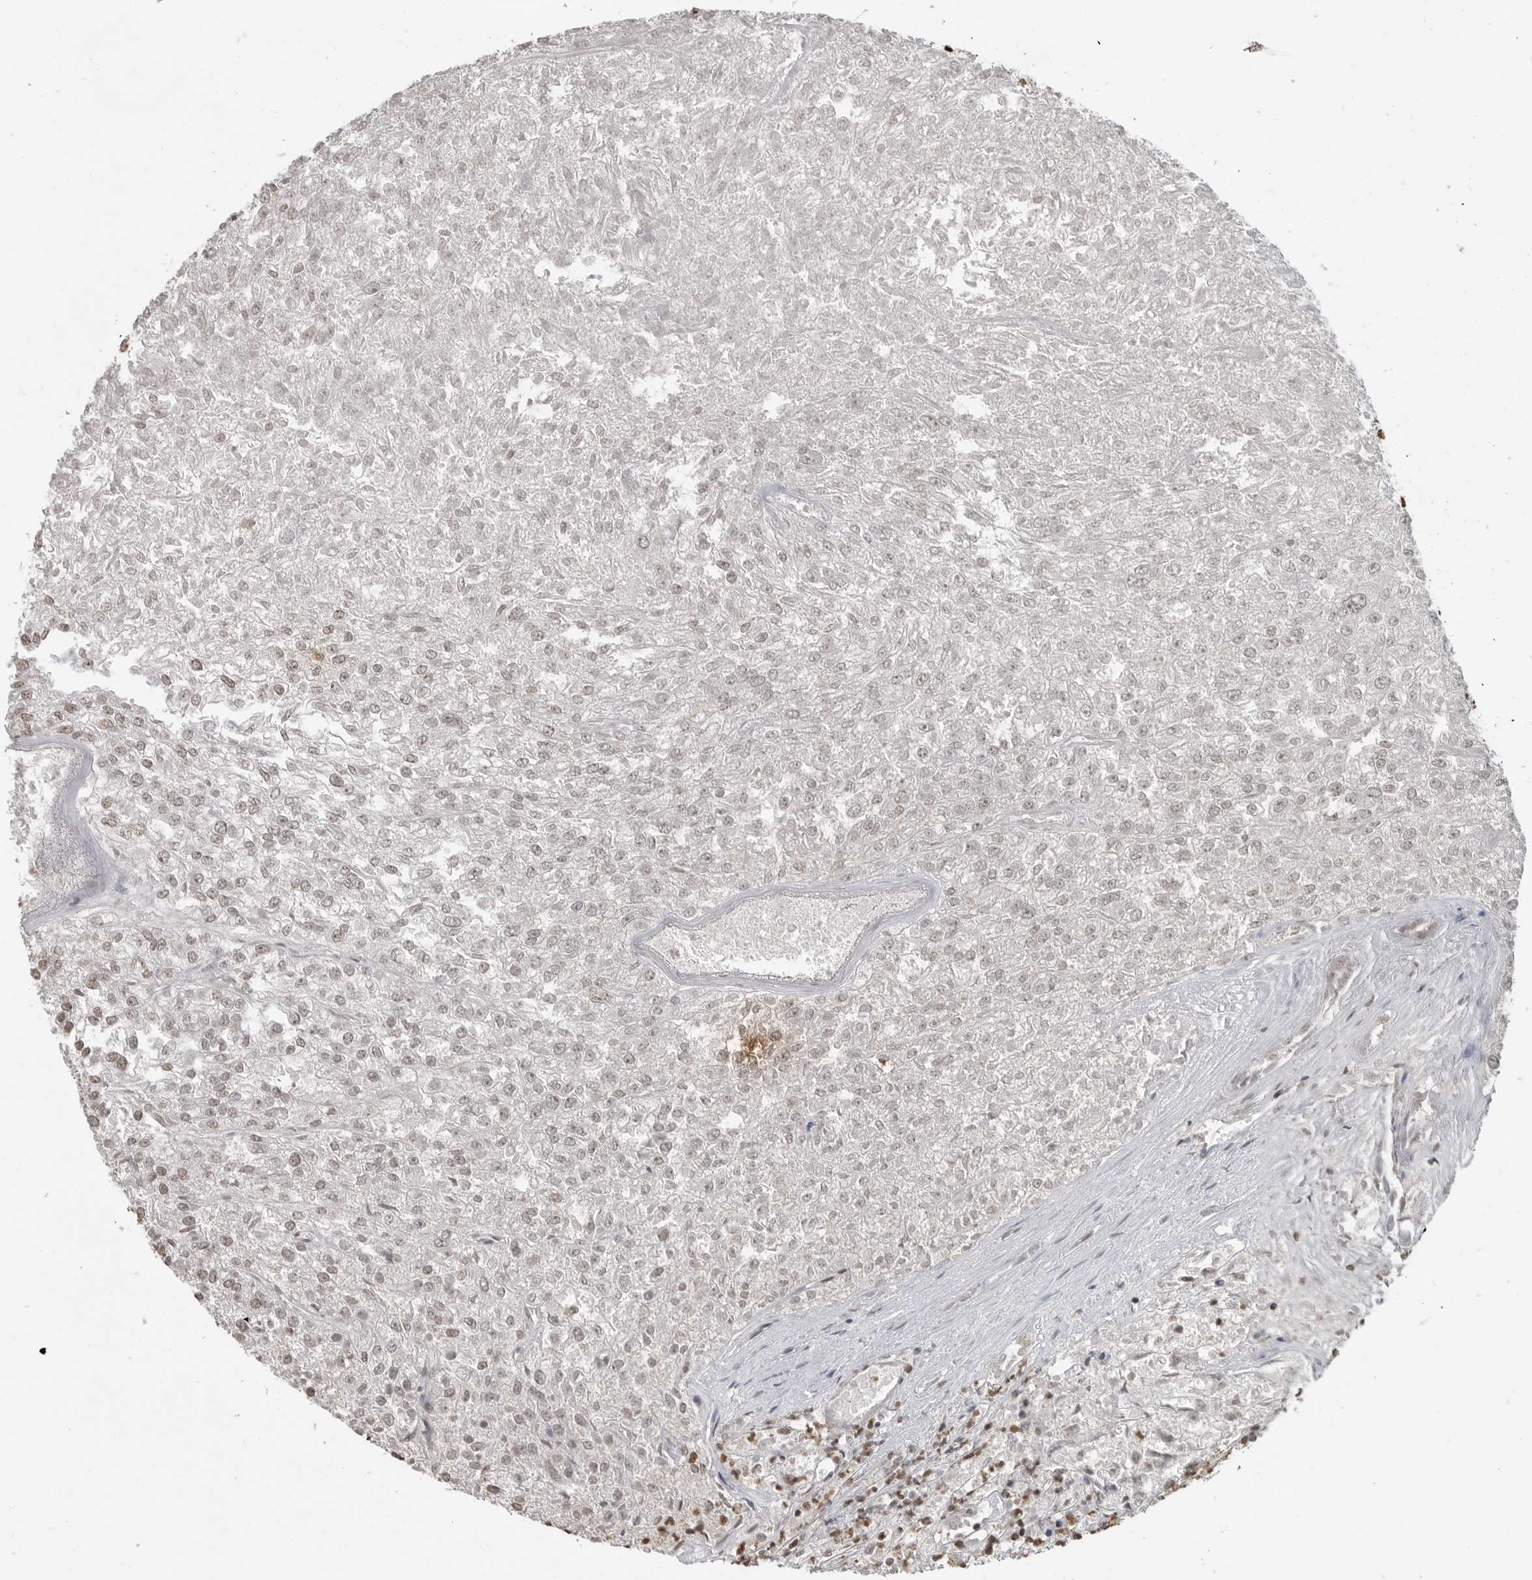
{"staining": {"intensity": "negative", "quantity": "none", "location": "none"}, "tissue": "renal cancer", "cell_type": "Tumor cells", "image_type": "cancer", "snomed": [{"axis": "morphology", "description": "Adenocarcinoma, NOS"}, {"axis": "topography", "description": "Kidney"}], "caption": "High magnification brightfield microscopy of renal cancer (adenocarcinoma) stained with DAB (3,3'-diaminobenzidine) (brown) and counterstained with hematoxylin (blue): tumor cells show no significant positivity.", "gene": "SMAD2", "patient": {"sex": "female", "age": 54}}